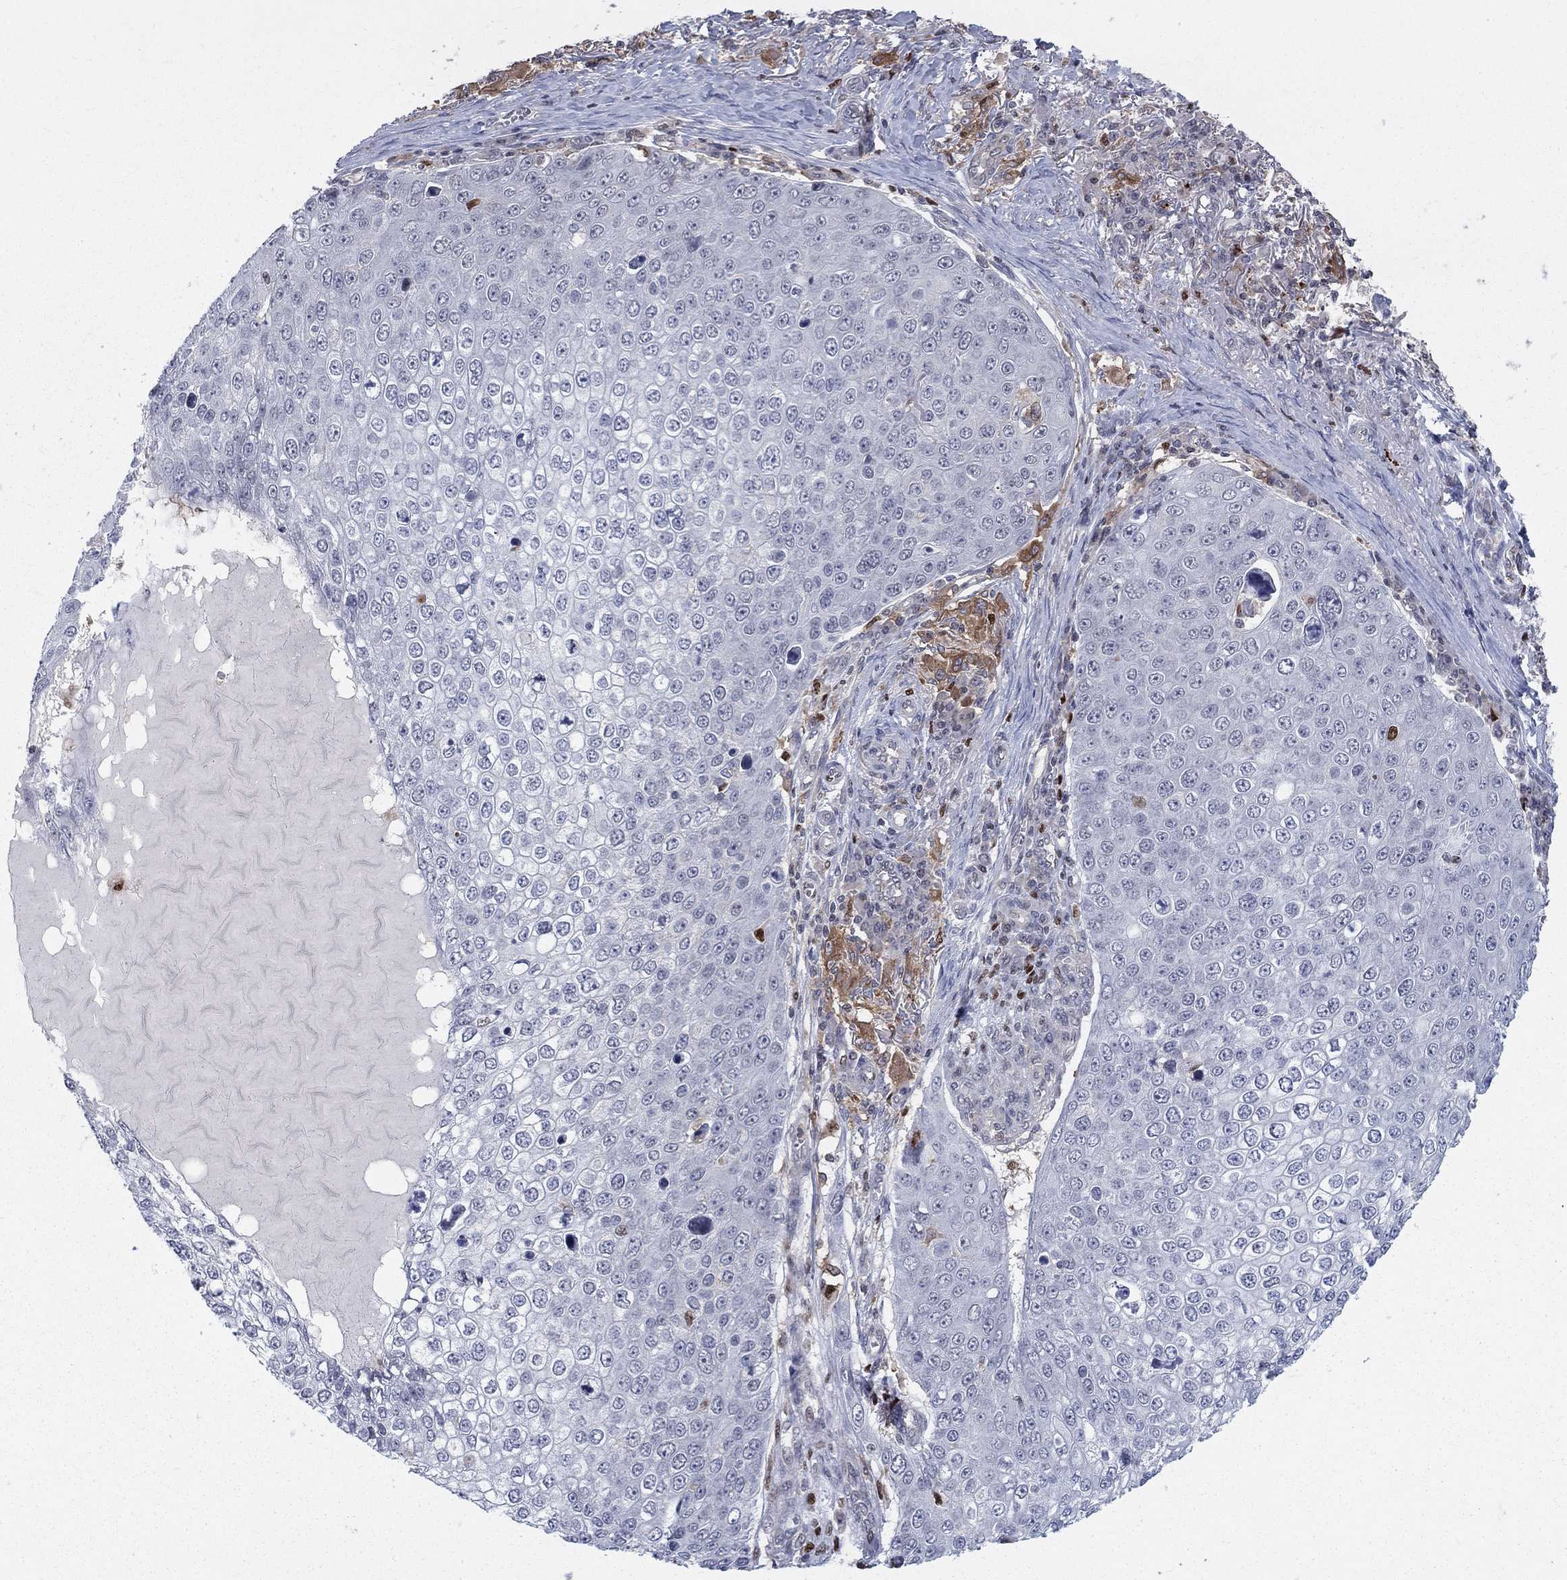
{"staining": {"intensity": "negative", "quantity": "none", "location": "none"}, "tissue": "skin cancer", "cell_type": "Tumor cells", "image_type": "cancer", "snomed": [{"axis": "morphology", "description": "Squamous cell carcinoma, NOS"}, {"axis": "topography", "description": "Skin"}], "caption": "An immunohistochemistry (IHC) photomicrograph of skin cancer (squamous cell carcinoma) is shown. There is no staining in tumor cells of skin cancer (squamous cell carcinoma). Nuclei are stained in blue.", "gene": "ZNHIT3", "patient": {"sex": "male", "age": 71}}